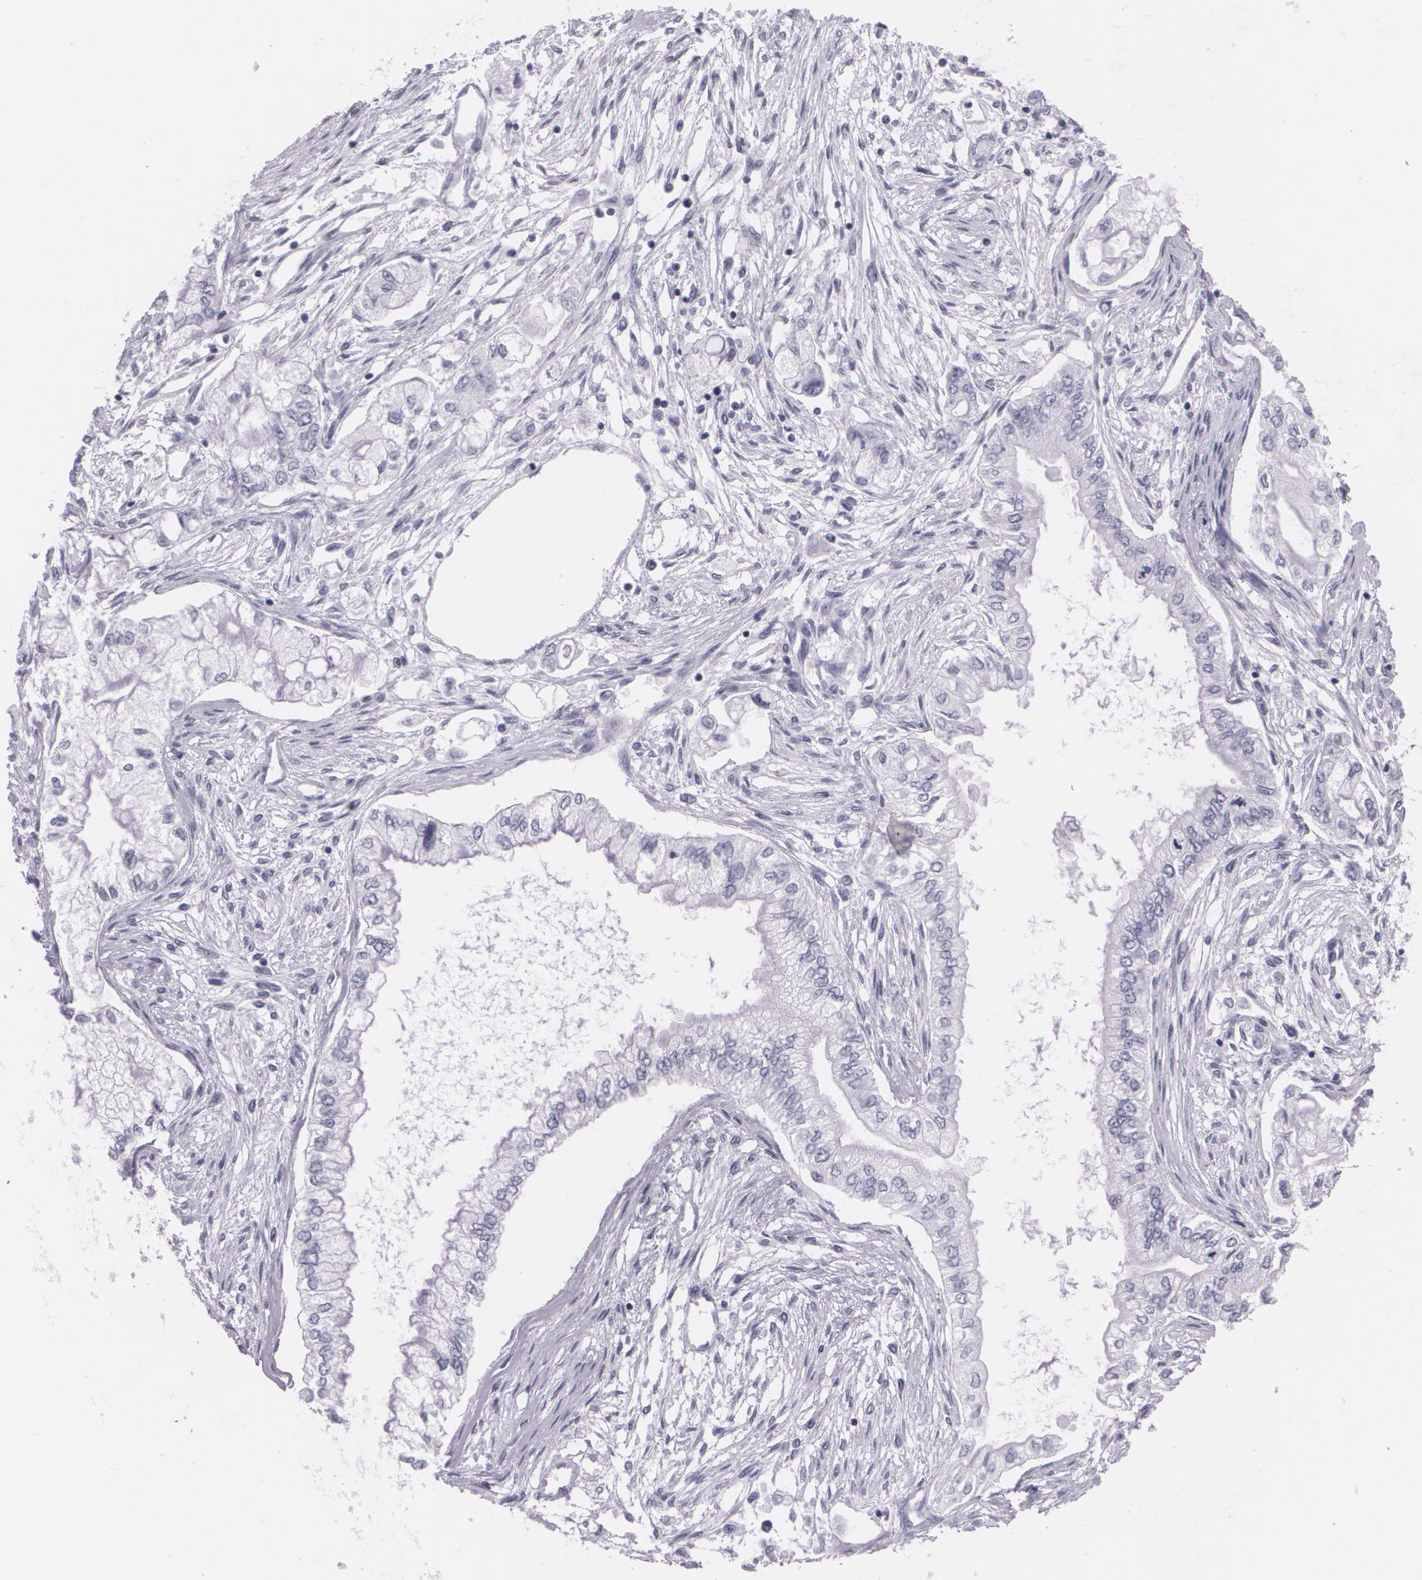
{"staining": {"intensity": "negative", "quantity": "none", "location": "none"}, "tissue": "pancreatic cancer", "cell_type": "Tumor cells", "image_type": "cancer", "snomed": [{"axis": "morphology", "description": "Adenocarcinoma, NOS"}, {"axis": "topography", "description": "Pancreas"}], "caption": "Tumor cells are negative for brown protein staining in pancreatic cancer. (Stains: DAB immunohistochemistry with hematoxylin counter stain, Microscopy: brightfield microscopy at high magnification).", "gene": "DLG4", "patient": {"sex": "male", "age": 79}}